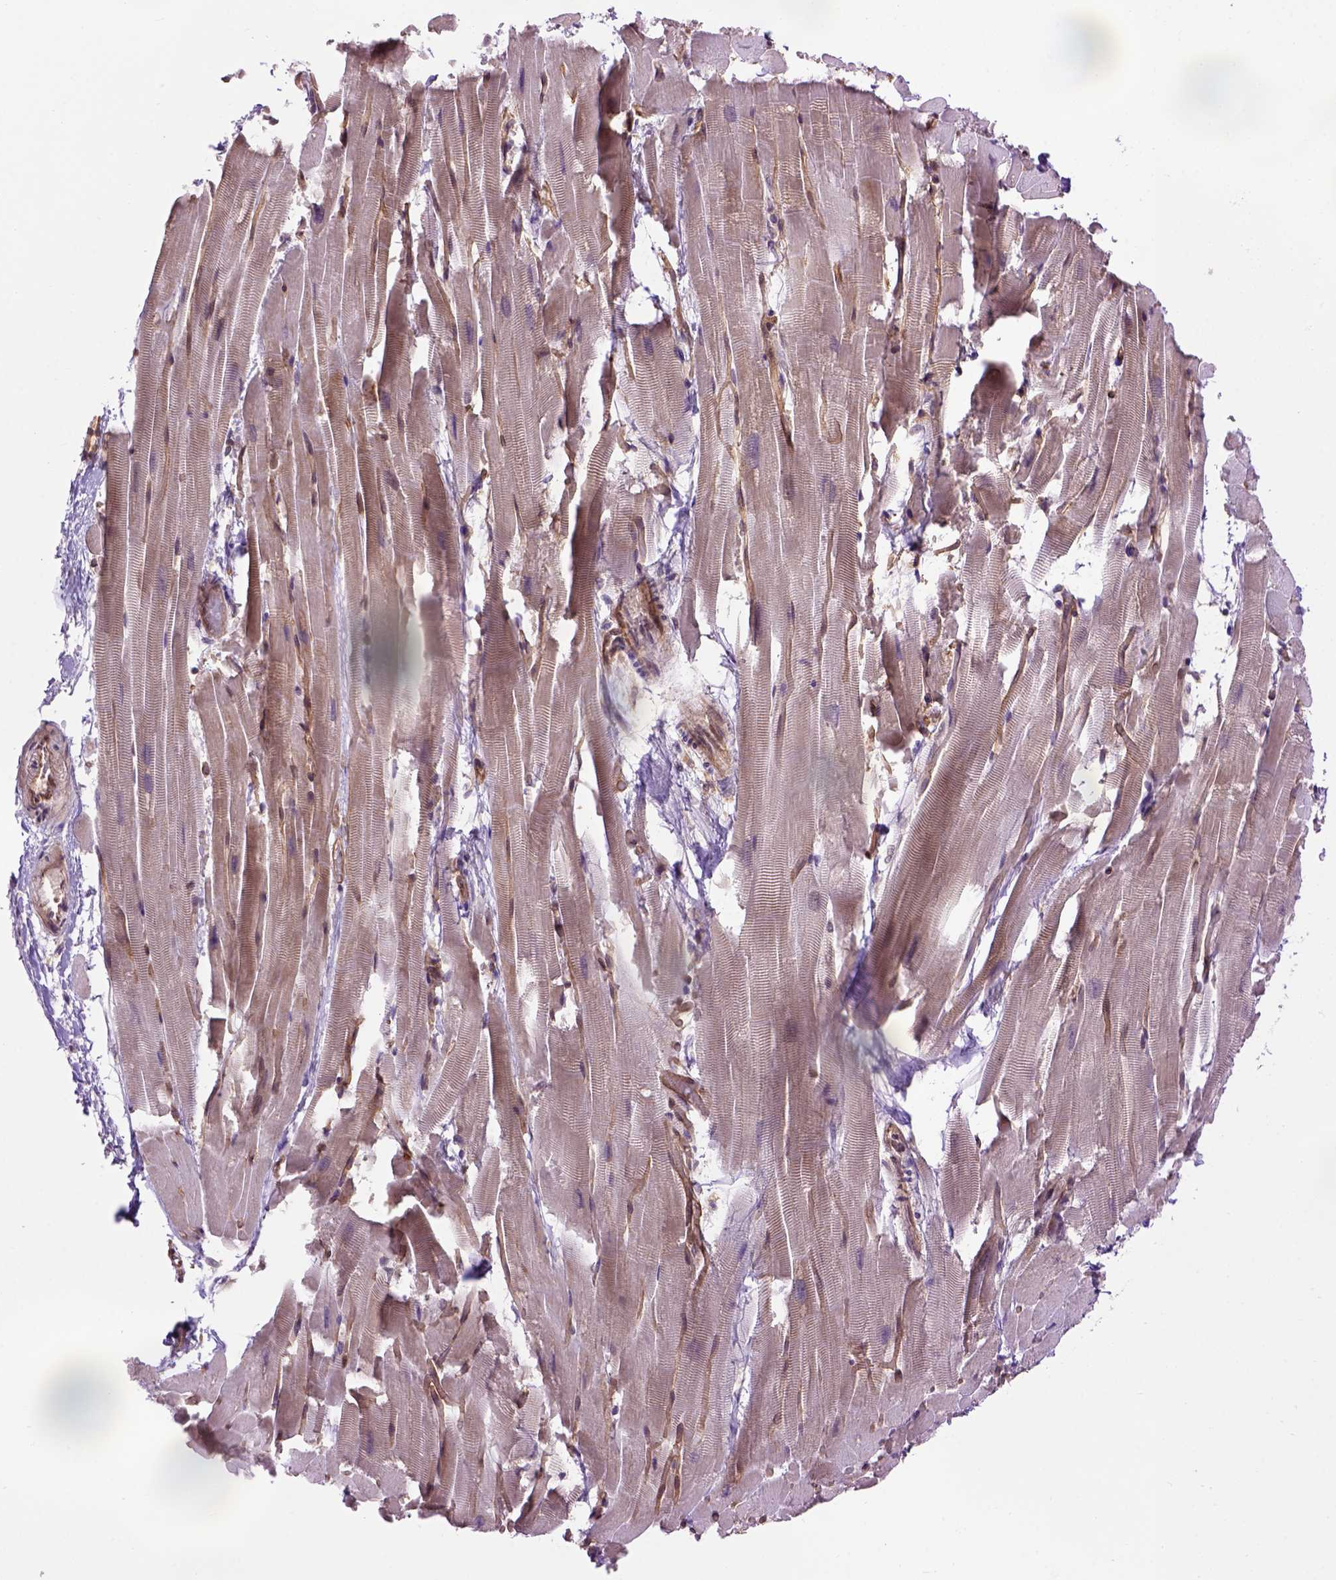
{"staining": {"intensity": "moderate", "quantity": "25%-75%", "location": "cytoplasmic/membranous"}, "tissue": "heart muscle", "cell_type": "Cardiomyocytes", "image_type": "normal", "snomed": [{"axis": "morphology", "description": "Normal tissue, NOS"}, {"axis": "topography", "description": "Heart"}], "caption": "An IHC histopathology image of benign tissue is shown. Protein staining in brown shows moderate cytoplasmic/membranous positivity in heart muscle within cardiomyocytes. The staining was performed using DAB, with brown indicating positive protein expression. Nuclei are stained blue with hematoxylin.", "gene": "CASKIN2", "patient": {"sex": "male", "age": 37}}